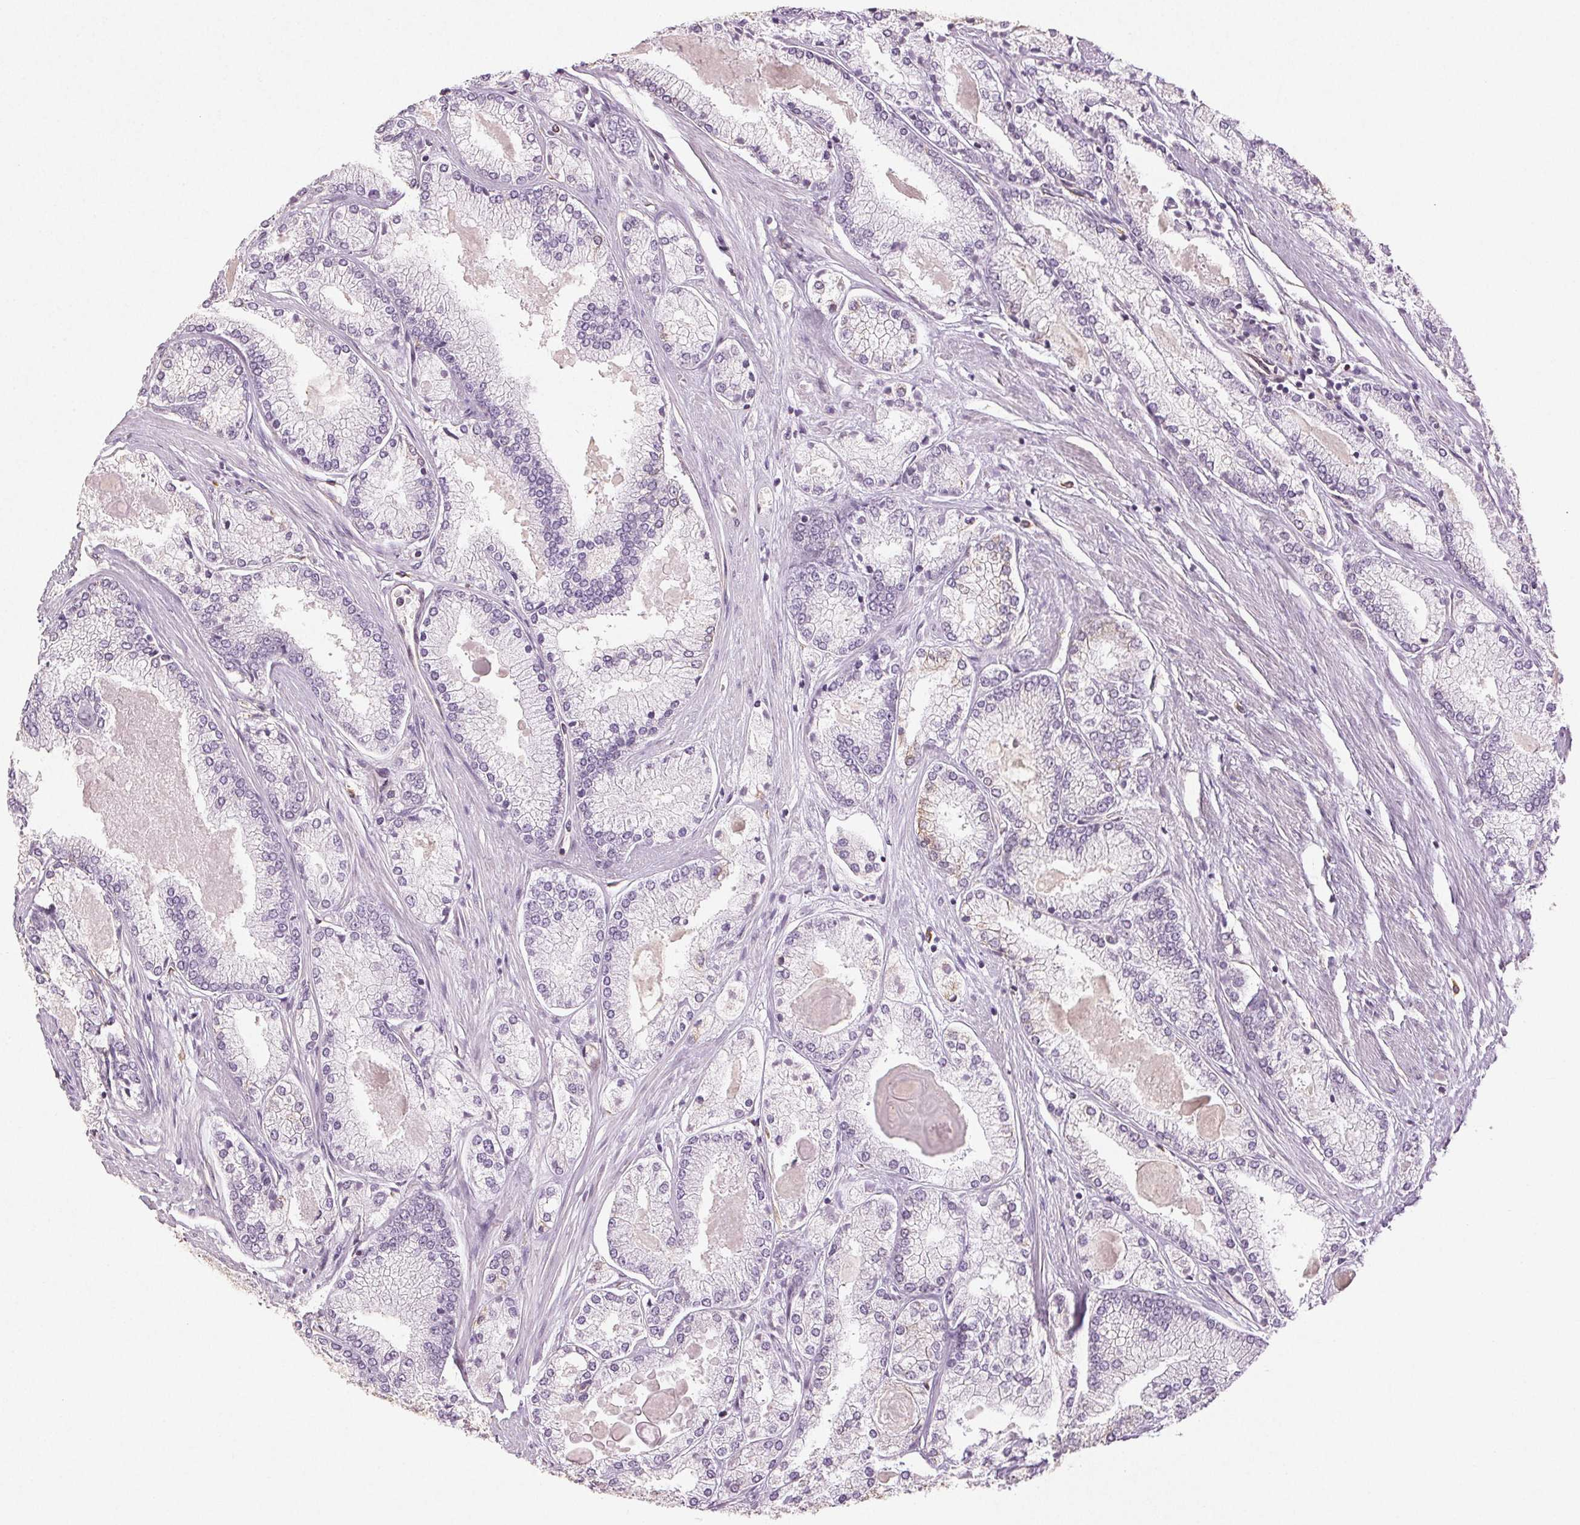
{"staining": {"intensity": "negative", "quantity": "none", "location": "none"}, "tissue": "prostate cancer", "cell_type": "Tumor cells", "image_type": "cancer", "snomed": [{"axis": "morphology", "description": "Adenocarcinoma, High grade"}, {"axis": "topography", "description": "Prostate"}], "caption": "Tumor cells show no significant protein staining in high-grade adenocarcinoma (prostate).", "gene": "COL7A1", "patient": {"sex": "male", "age": 68}}